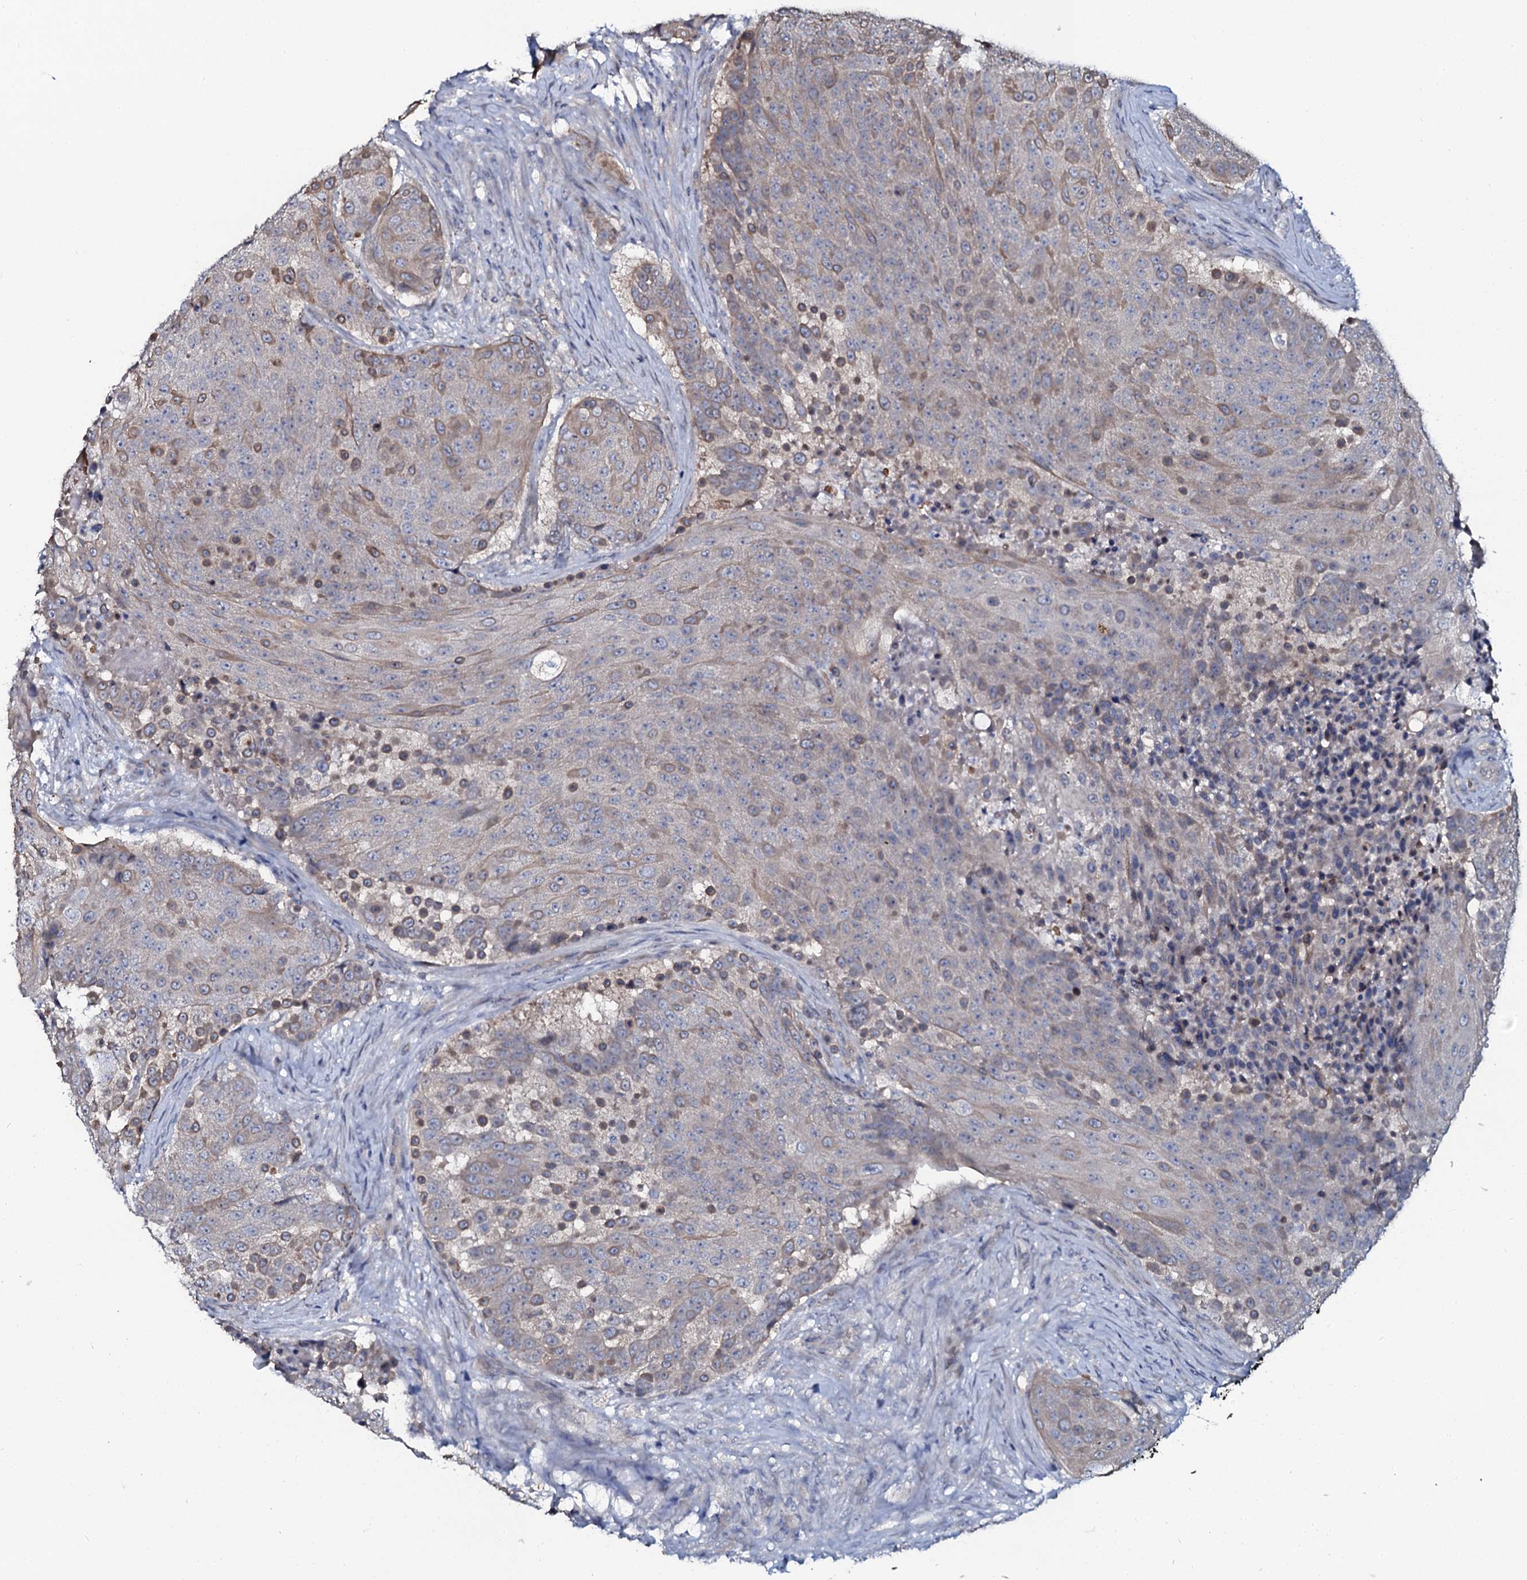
{"staining": {"intensity": "weak", "quantity": "25%-75%", "location": "cytoplasmic/membranous"}, "tissue": "urothelial cancer", "cell_type": "Tumor cells", "image_type": "cancer", "snomed": [{"axis": "morphology", "description": "Urothelial carcinoma, High grade"}, {"axis": "topography", "description": "Urinary bladder"}], "caption": "About 25%-75% of tumor cells in human urothelial cancer display weak cytoplasmic/membranous protein expression as visualized by brown immunohistochemical staining.", "gene": "C10orf88", "patient": {"sex": "female", "age": 63}}